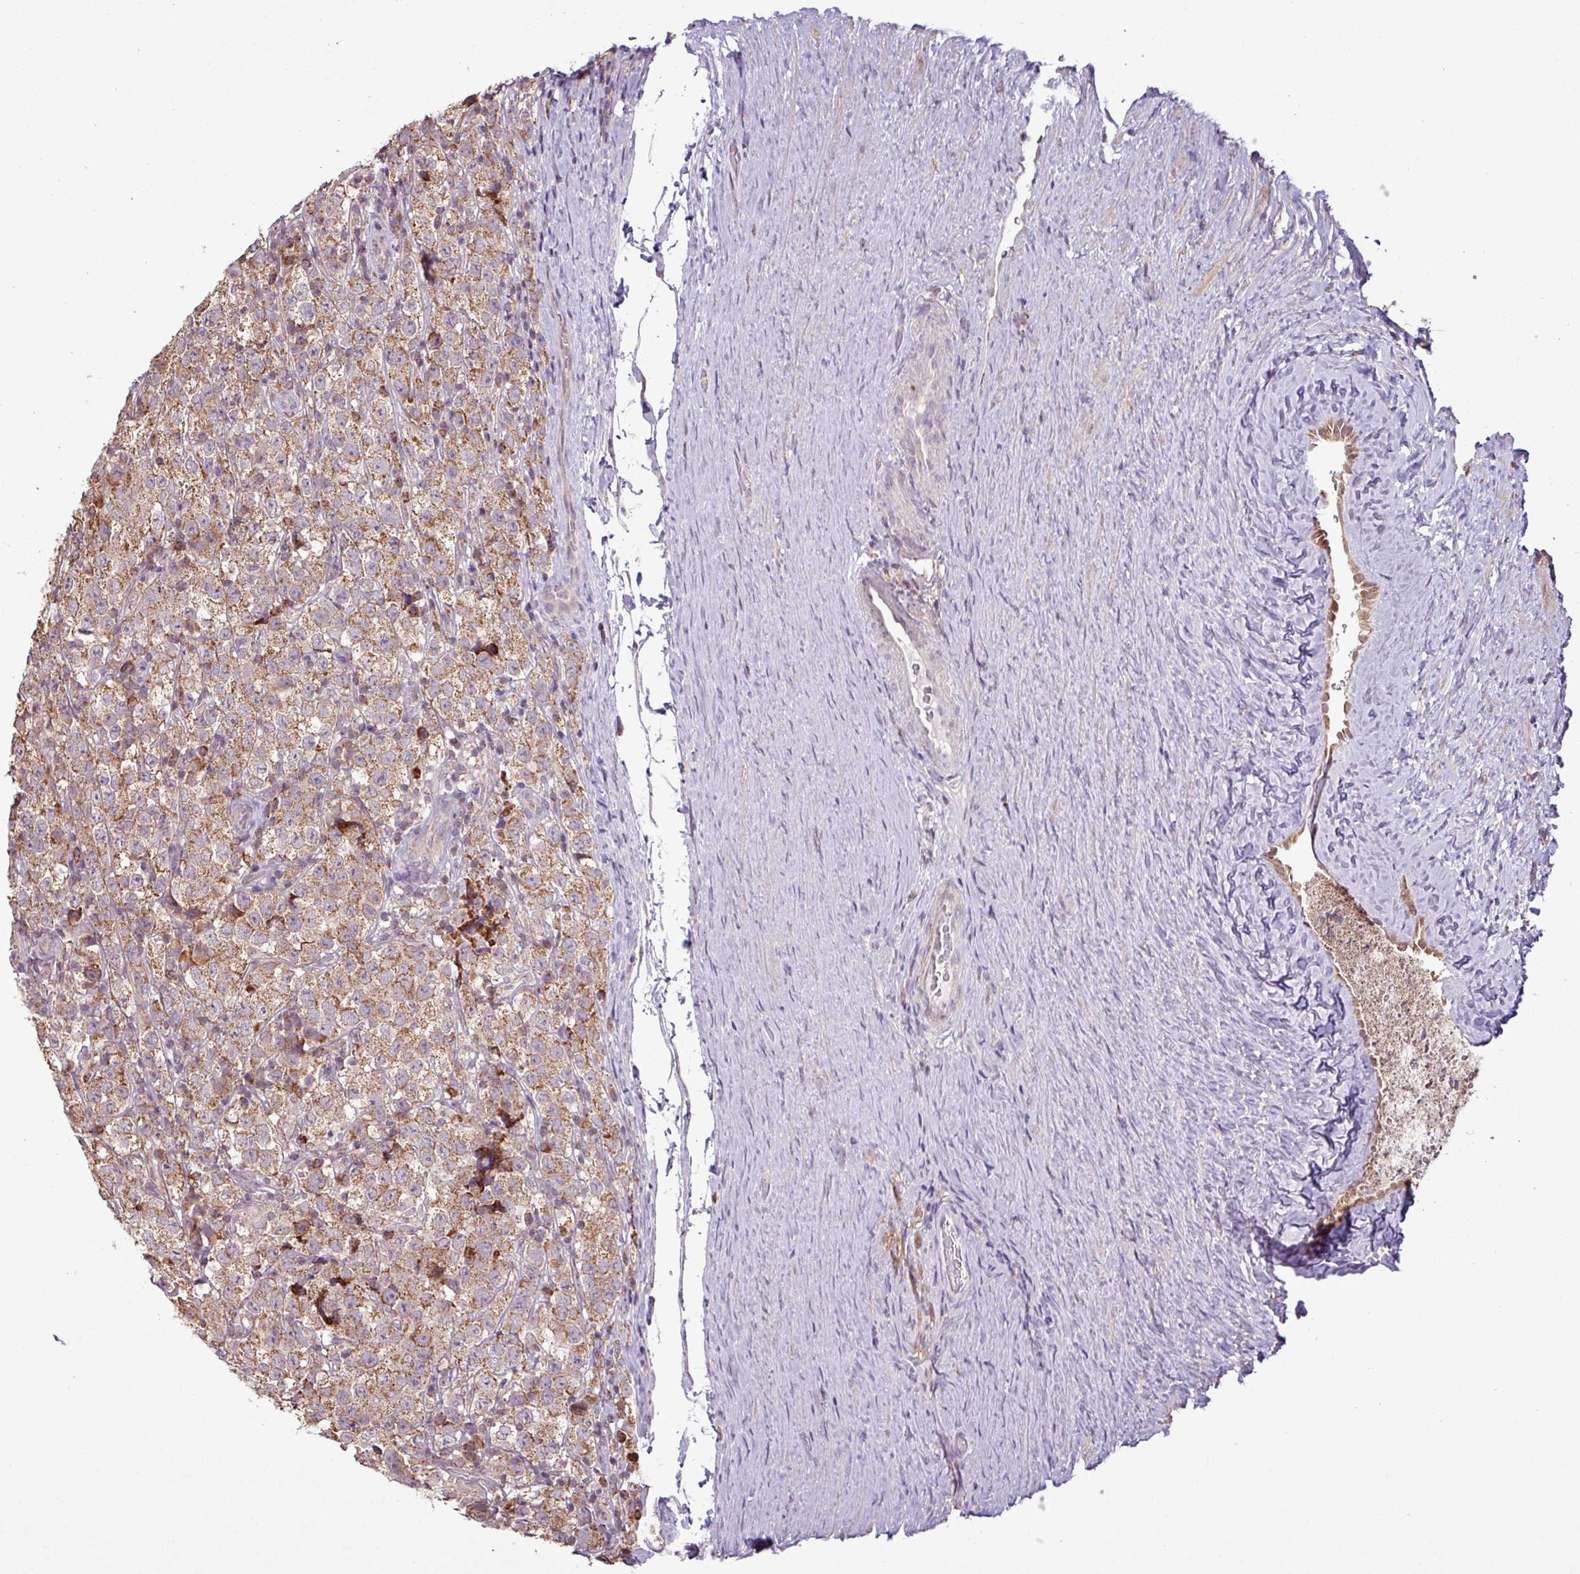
{"staining": {"intensity": "moderate", "quantity": ">75%", "location": "cytoplasmic/membranous"}, "tissue": "testis cancer", "cell_type": "Tumor cells", "image_type": "cancer", "snomed": [{"axis": "morphology", "description": "Seminoma, NOS"}, {"axis": "morphology", "description": "Carcinoma, Embryonal, NOS"}, {"axis": "topography", "description": "Testis"}], "caption": "High-magnification brightfield microscopy of testis cancer (seminoma) stained with DAB (brown) and counterstained with hematoxylin (blue). tumor cells exhibit moderate cytoplasmic/membranous positivity is appreciated in about>75% of cells.", "gene": "MCTP2", "patient": {"sex": "male", "age": 41}}